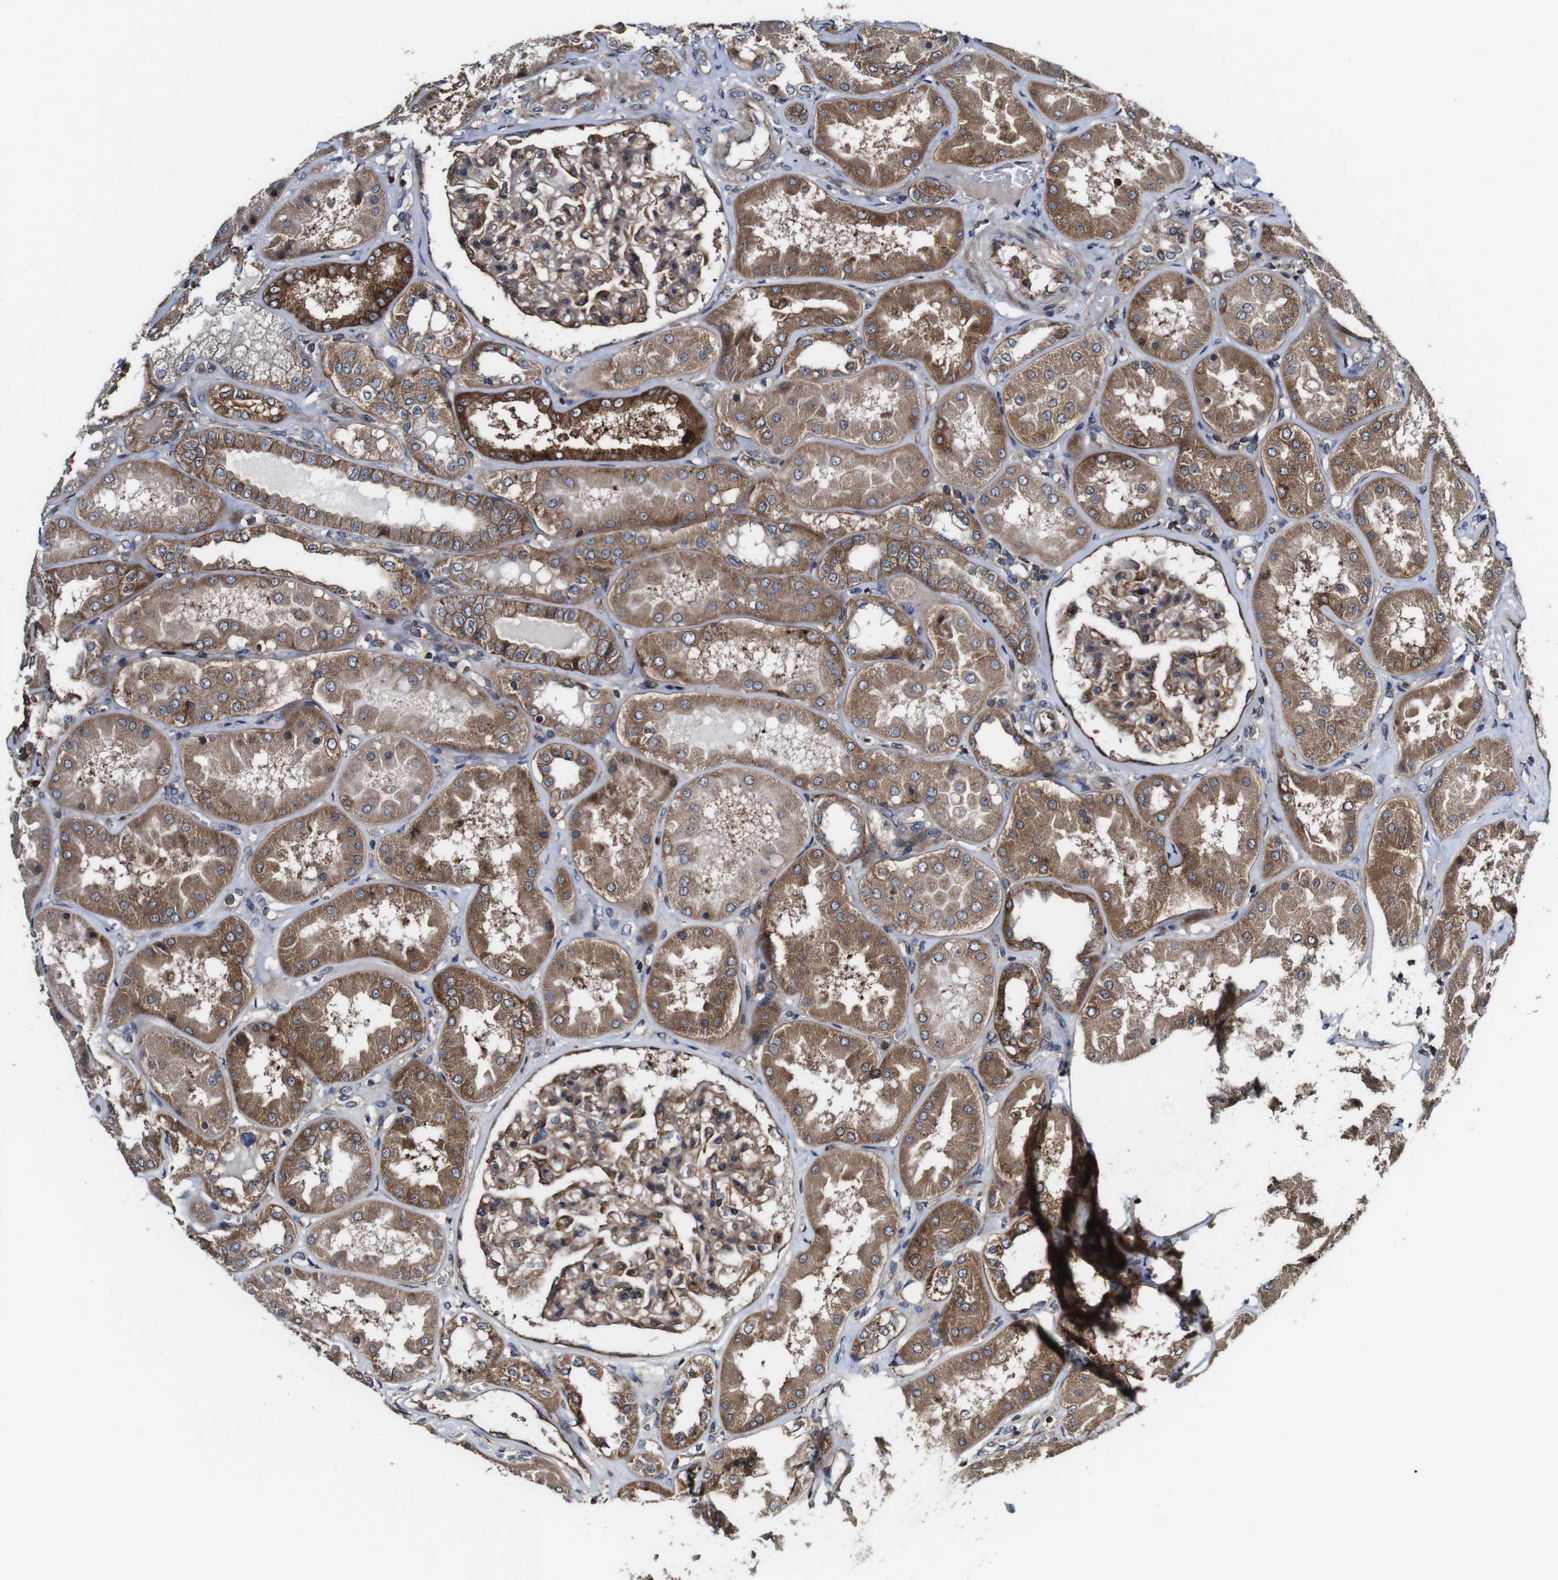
{"staining": {"intensity": "moderate", "quantity": ">75%", "location": "cytoplasmic/membranous"}, "tissue": "kidney", "cell_type": "Cells in glomeruli", "image_type": "normal", "snomed": [{"axis": "morphology", "description": "Normal tissue, NOS"}, {"axis": "topography", "description": "Kidney"}], "caption": "Kidney stained with immunohistochemistry (IHC) reveals moderate cytoplasmic/membranous positivity in approximately >75% of cells in glomeruli.", "gene": "TNIK", "patient": {"sex": "female", "age": 56}}